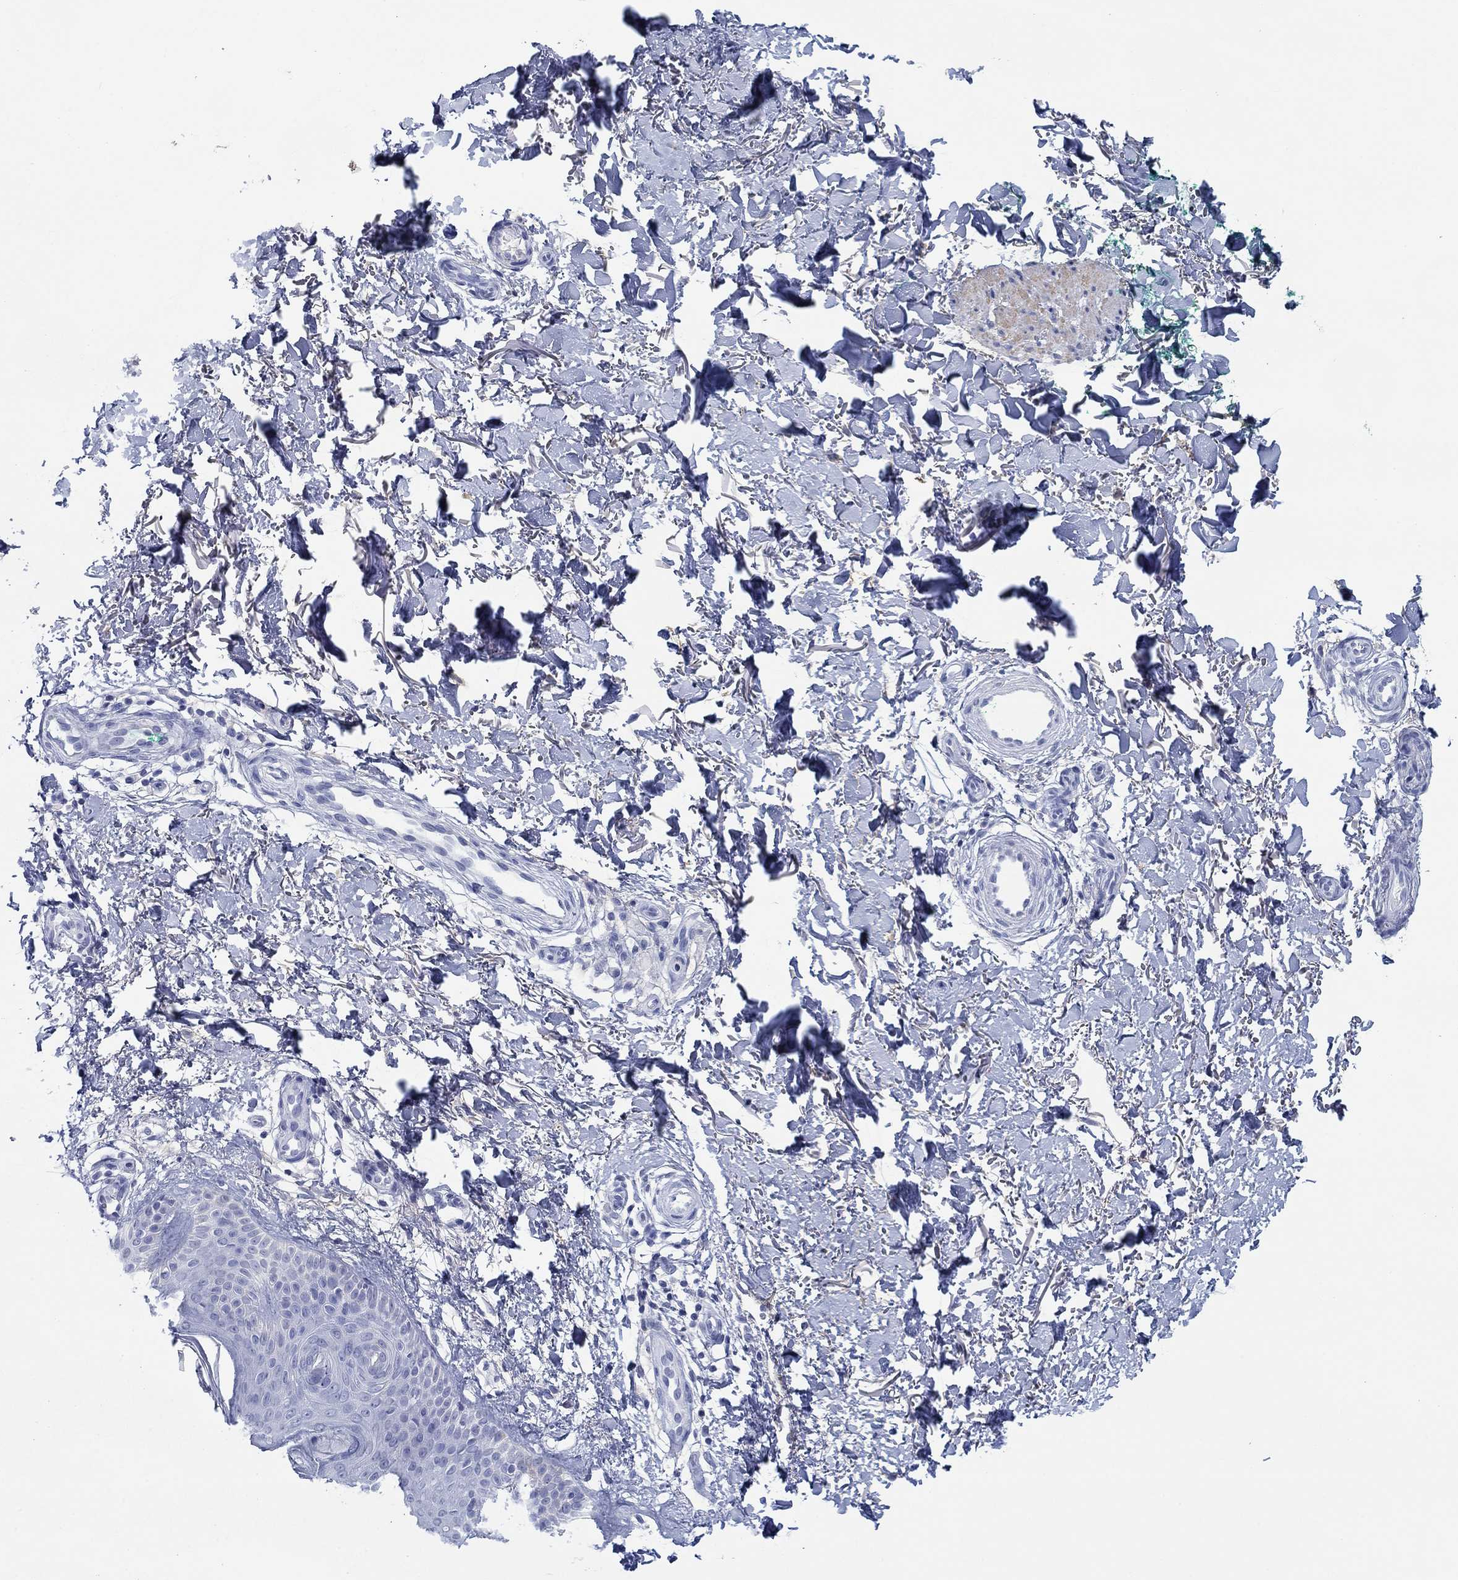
{"staining": {"intensity": "negative", "quantity": "none", "location": "none"}, "tissue": "skin", "cell_type": "Fibroblasts", "image_type": "normal", "snomed": [{"axis": "morphology", "description": "Normal tissue, NOS"}, {"axis": "morphology", "description": "Inflammation, NOS"}, {"axis": "morphology", "description": "Fibrosis, NOS"}, {"axis": "topography", "description": "Skin"}], "caption": "DAB (3,3'-diaminobenzidine) immunohistochemical staining of benign human skin displays no significant expression in fibroblasts. (Brightfield microscopy of DAB IHC at high magnification).", "gene": "PDYN", "patient": {"sex": "male", "age": 71}}